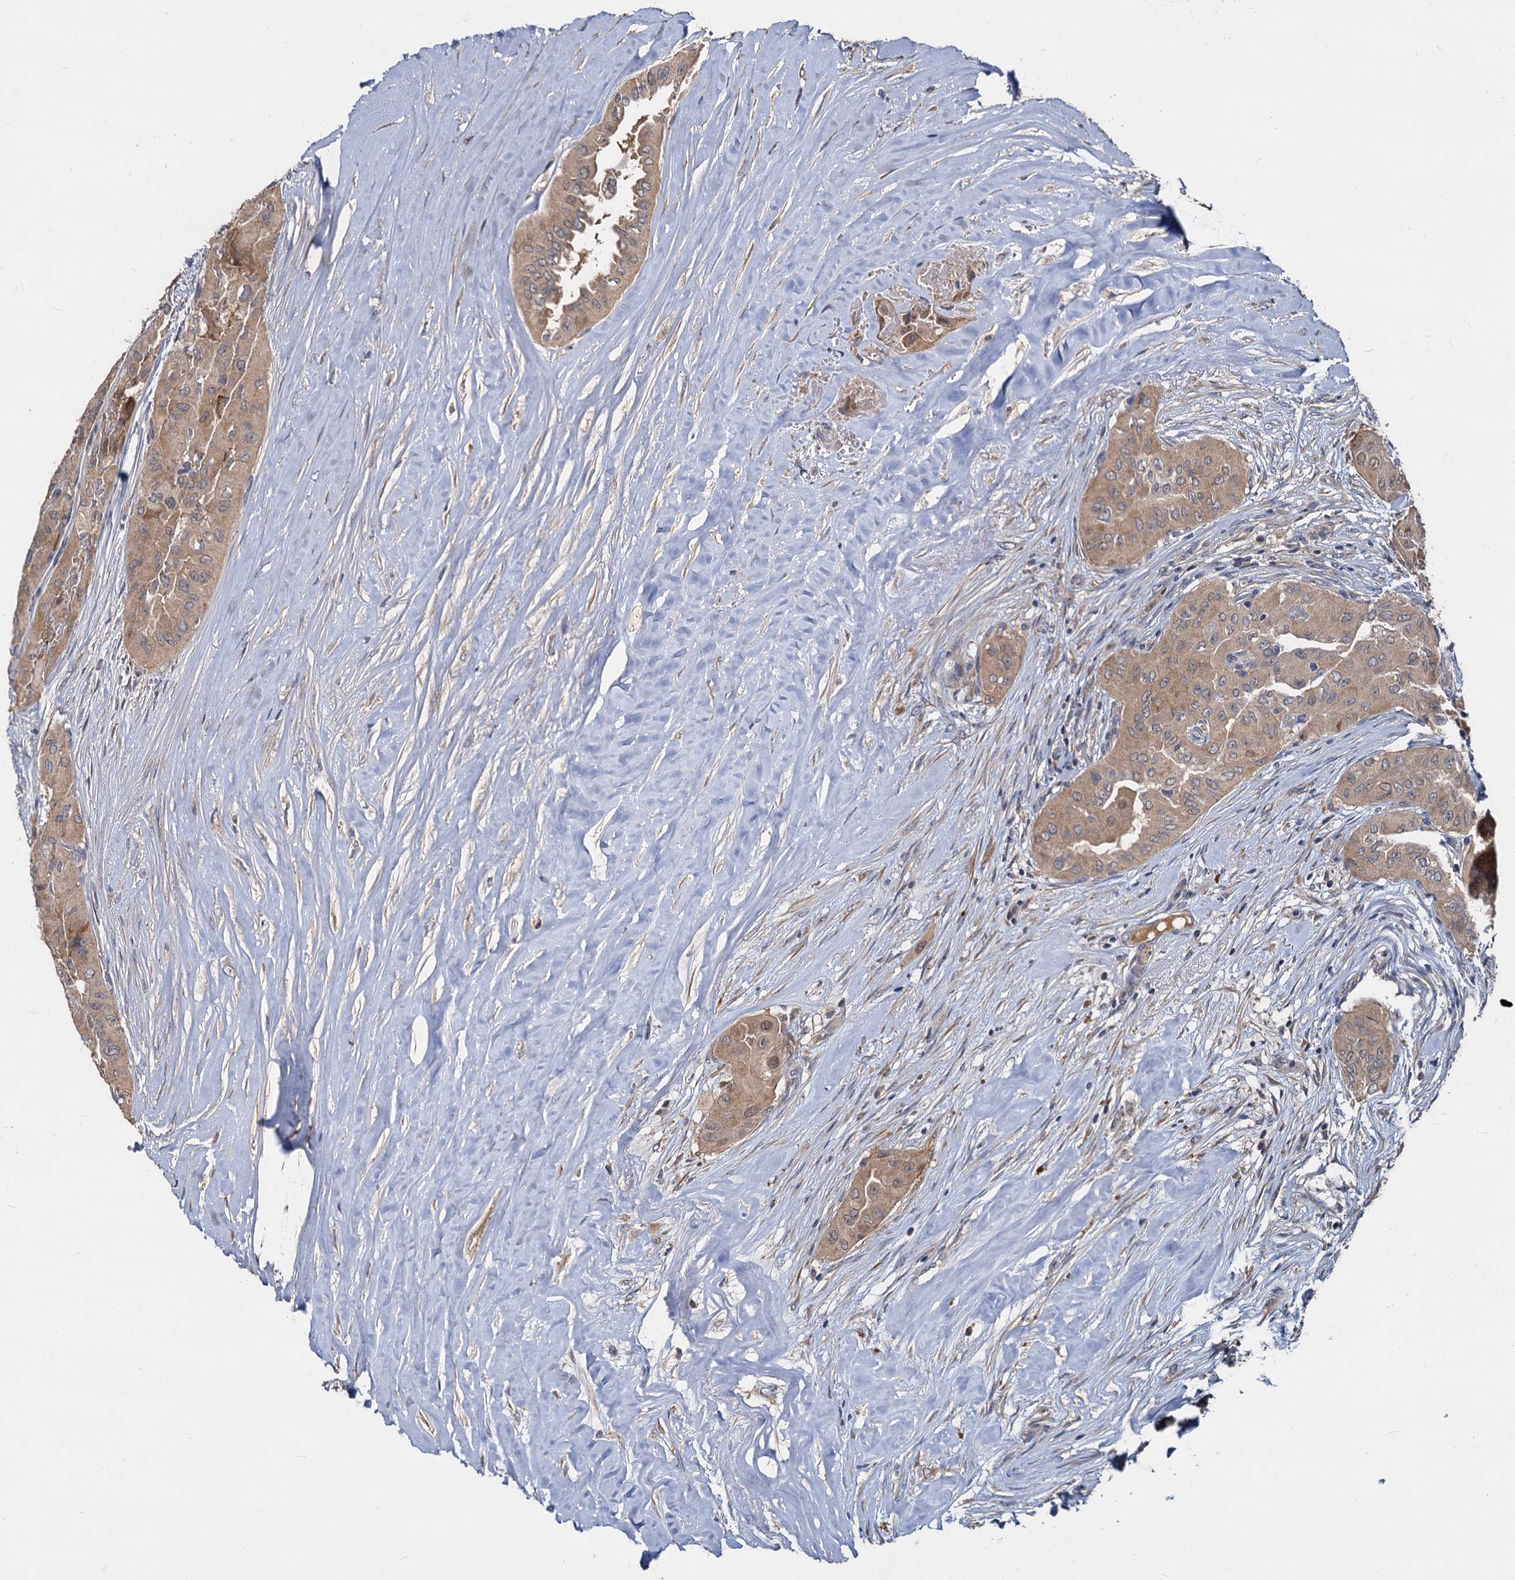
{"staining": {"intensity": "weak", "quantity": ">75%", "location": "cytoplasmic/membranous"}, "tissue": "thyroid cancer", "cell_type": "Tumor cells", "image_type": "cancer", "snomed": [{"axis": "morphology", "description": "Papillary adenocarcinoma, NOS"}, {"axis": "topography", "description": "Thyroid gland"}], "caption": "DAB immunohistochemical staining of human thyroid cancer (papillary adenocarcinoma) reveals weak cytoplasmic/membranous protein staining in approximately >75% of tumor cells.", "gene": "CCDC184", "patient": {"sex": "female", "age": 59}}